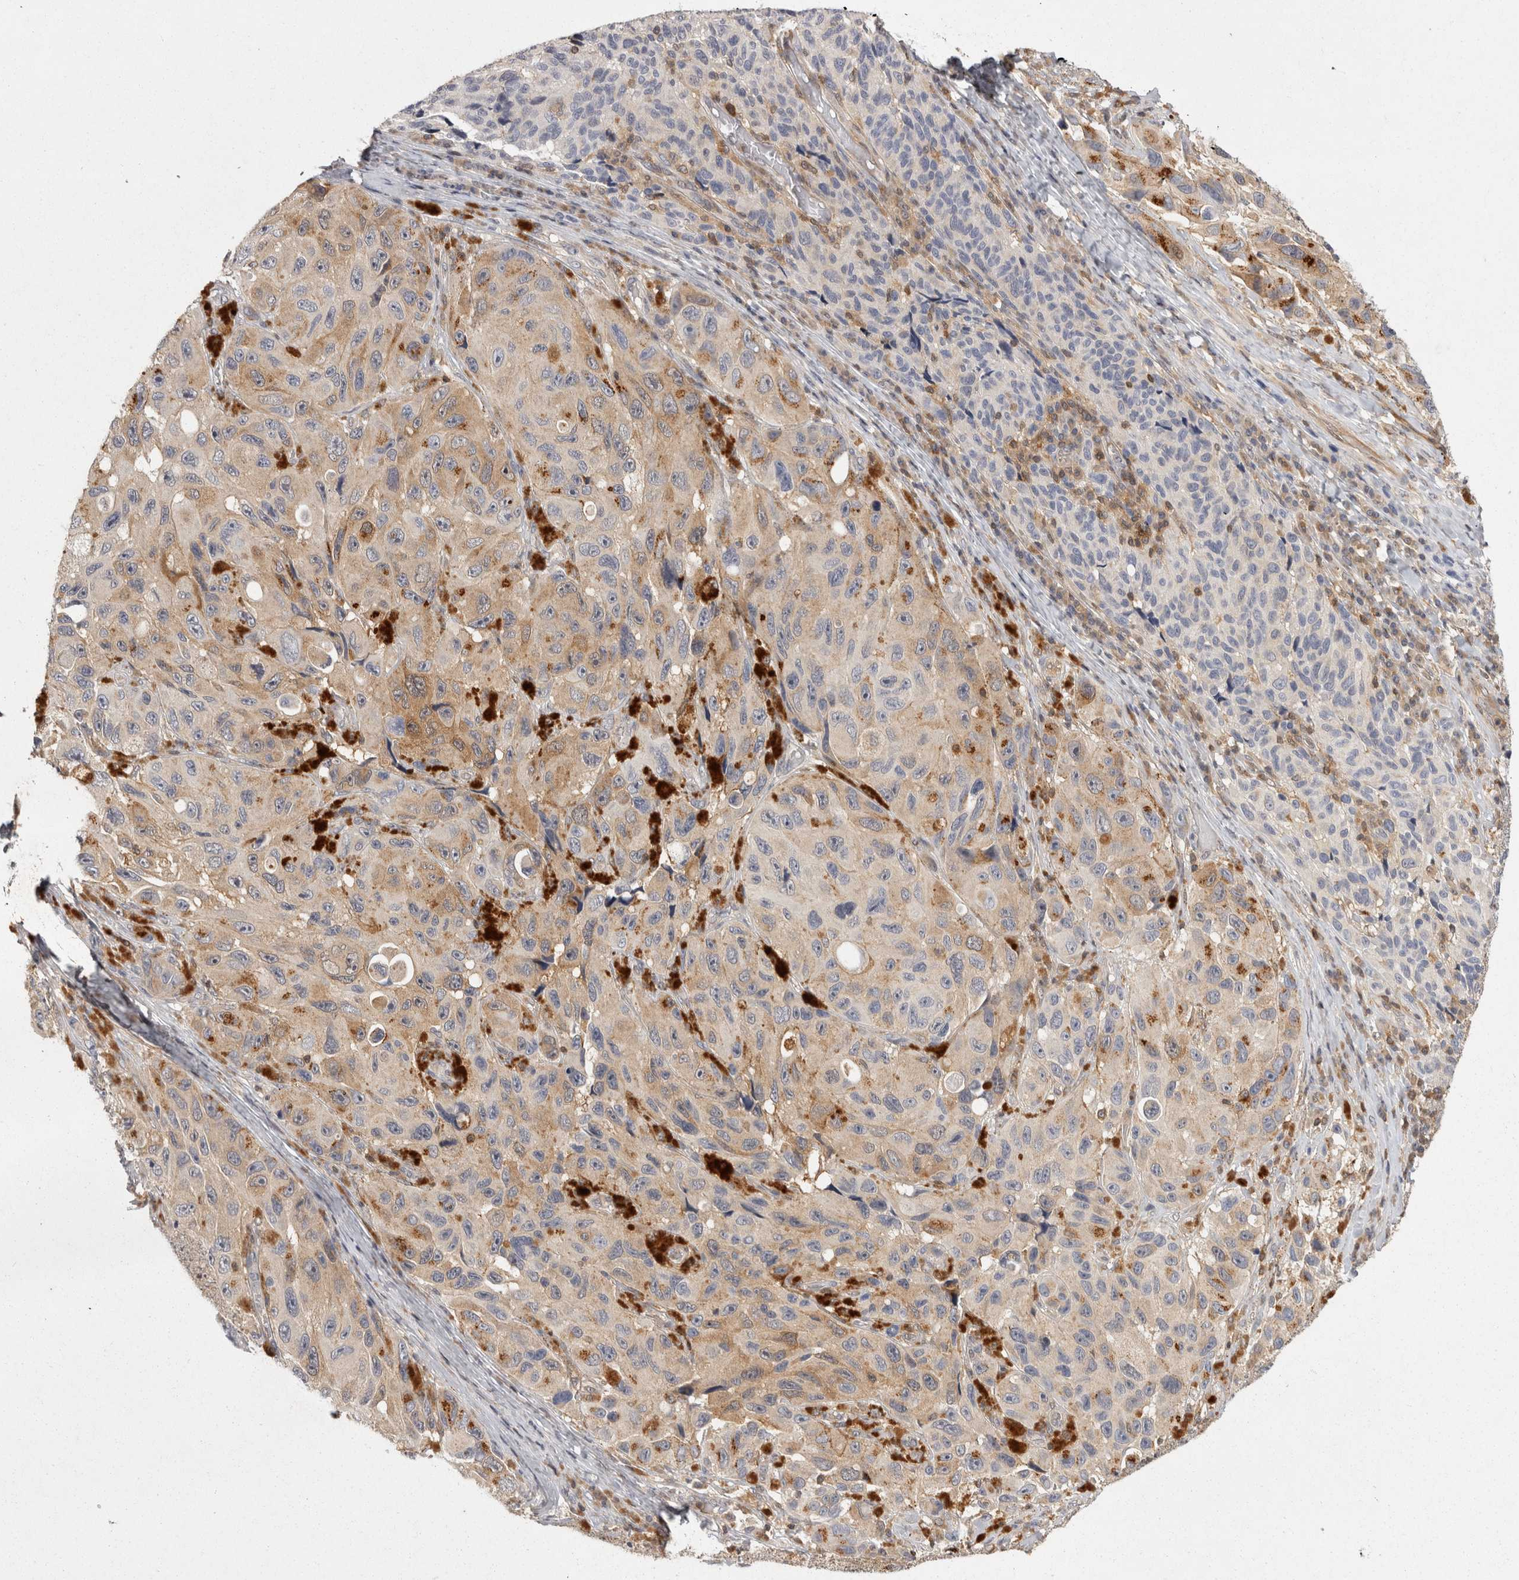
{"staining": {"intensity": "weak", "quantity": ">75%", "location": "cytoplasmic/membranous"}, "tissue": "melanoma", "cell_type": "Tumor cells", "image_type": "cancer", "snomed": [{"axis": "morphology", "description": "Malignant melanoma, NOS"}, {"axis": "topography", "description": "Skin"}], "caption": "The micrograph shows a brown stain indicating the presence of a protein in the cytoplasmic/membranous of tumor cells in malignant melanoma.", "gene": "ACAT2", "patient": {"sex": "female", "age": 73}}